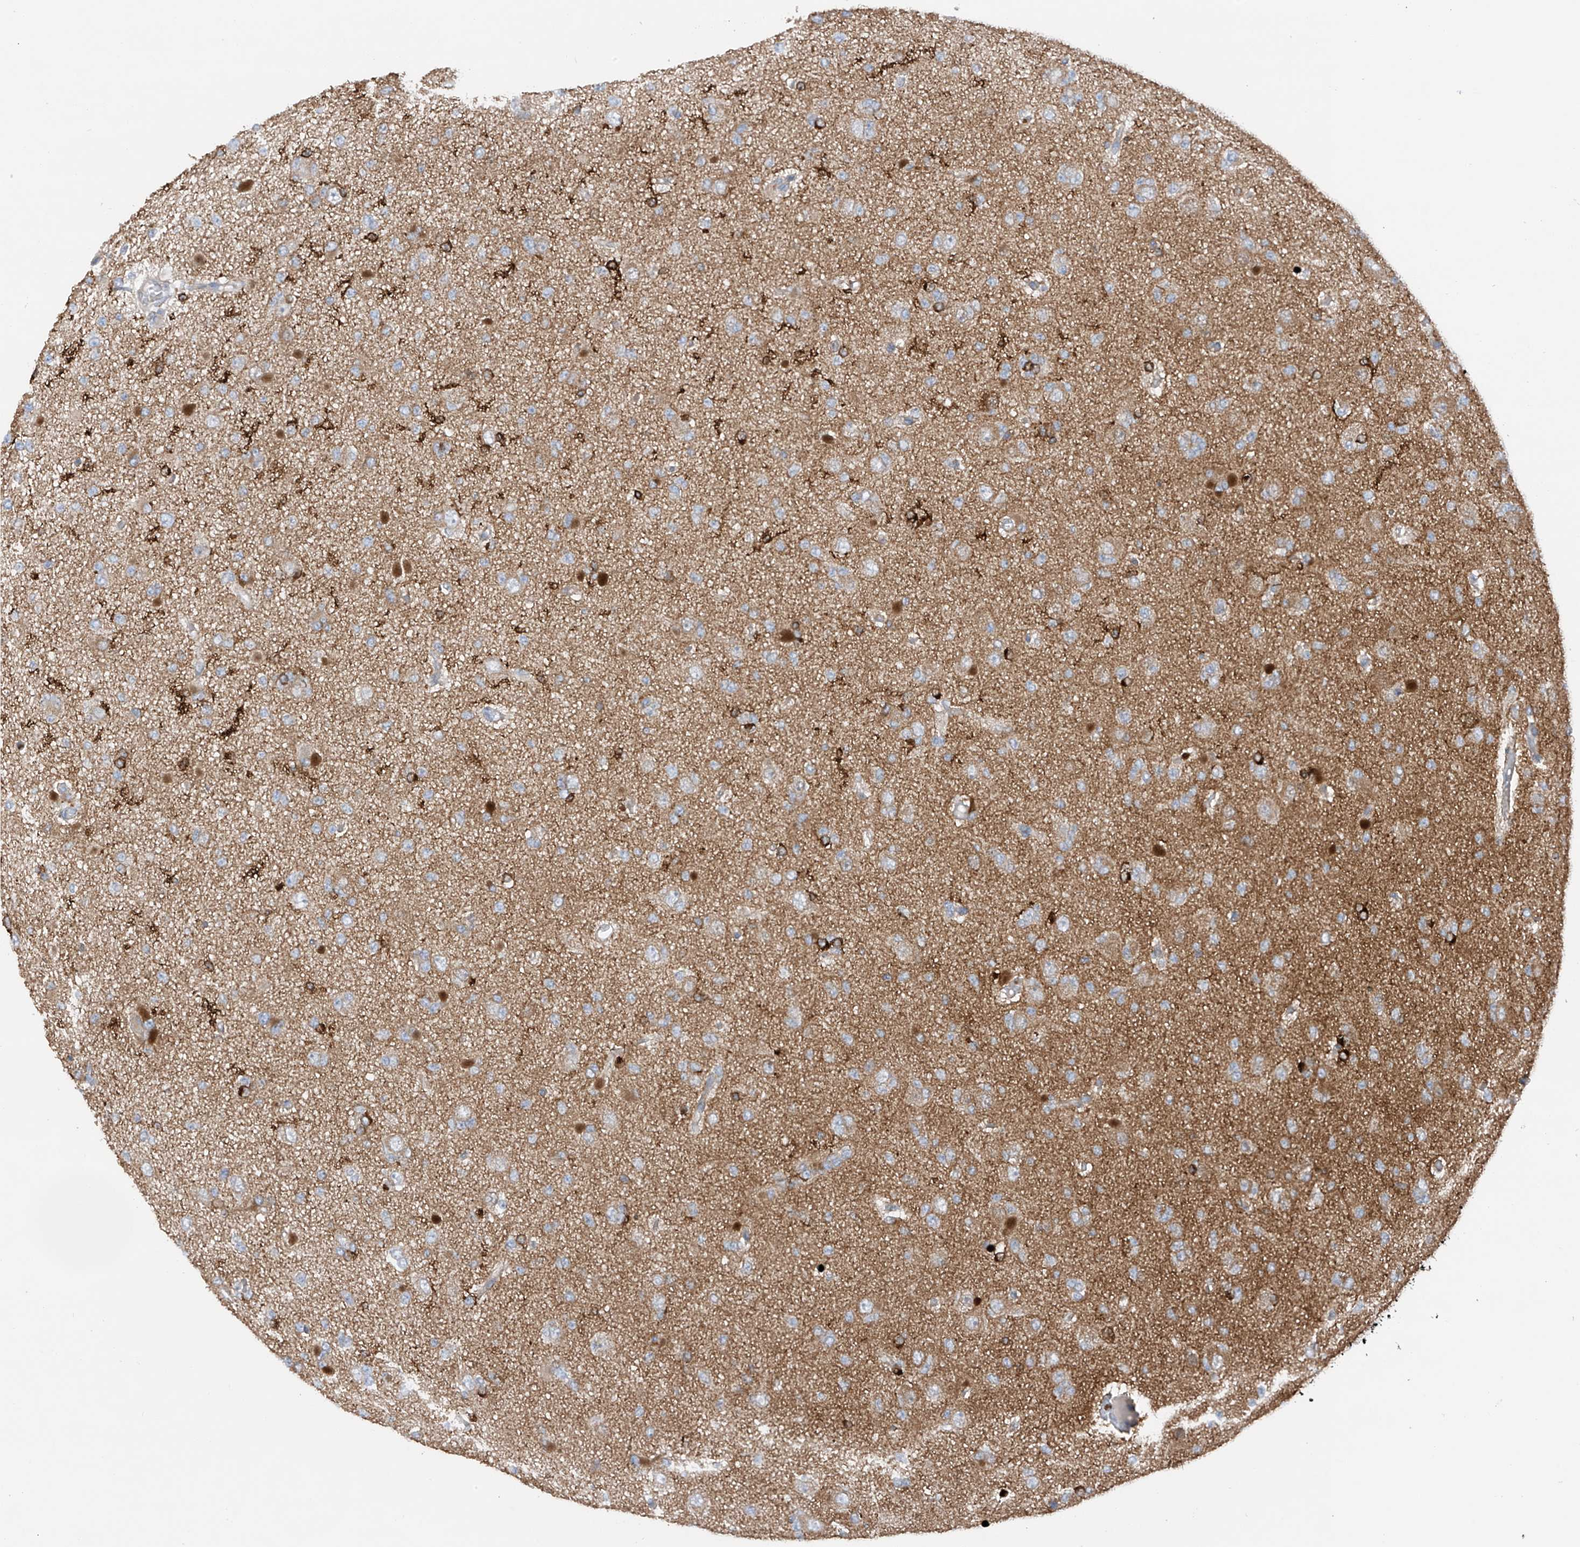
{"staining": {"intensity": "weak", "quantity": "<25%", "location": "cytoplasmic/membranous"}, "tissue": "glioma", "cell_type": "Tumor cells", "image_type": "cancer", "snomed": [{"axis": "morphology", "description": "Glioma, malignant, Low grade"}, {"axis": "topography", "description": "Brain"}], "caption": "Malignant glioma (low-grade) was stained to show a protein in brown. There is no significant expression in tumor cells. The staining is performed using DAB (3,3'-diaminobenzidine) brown chromogen with nuclei counter-stained in using hematoxylin.", "gene": "PHACTR2", "patient": {"sex": "female", "age": 22}}